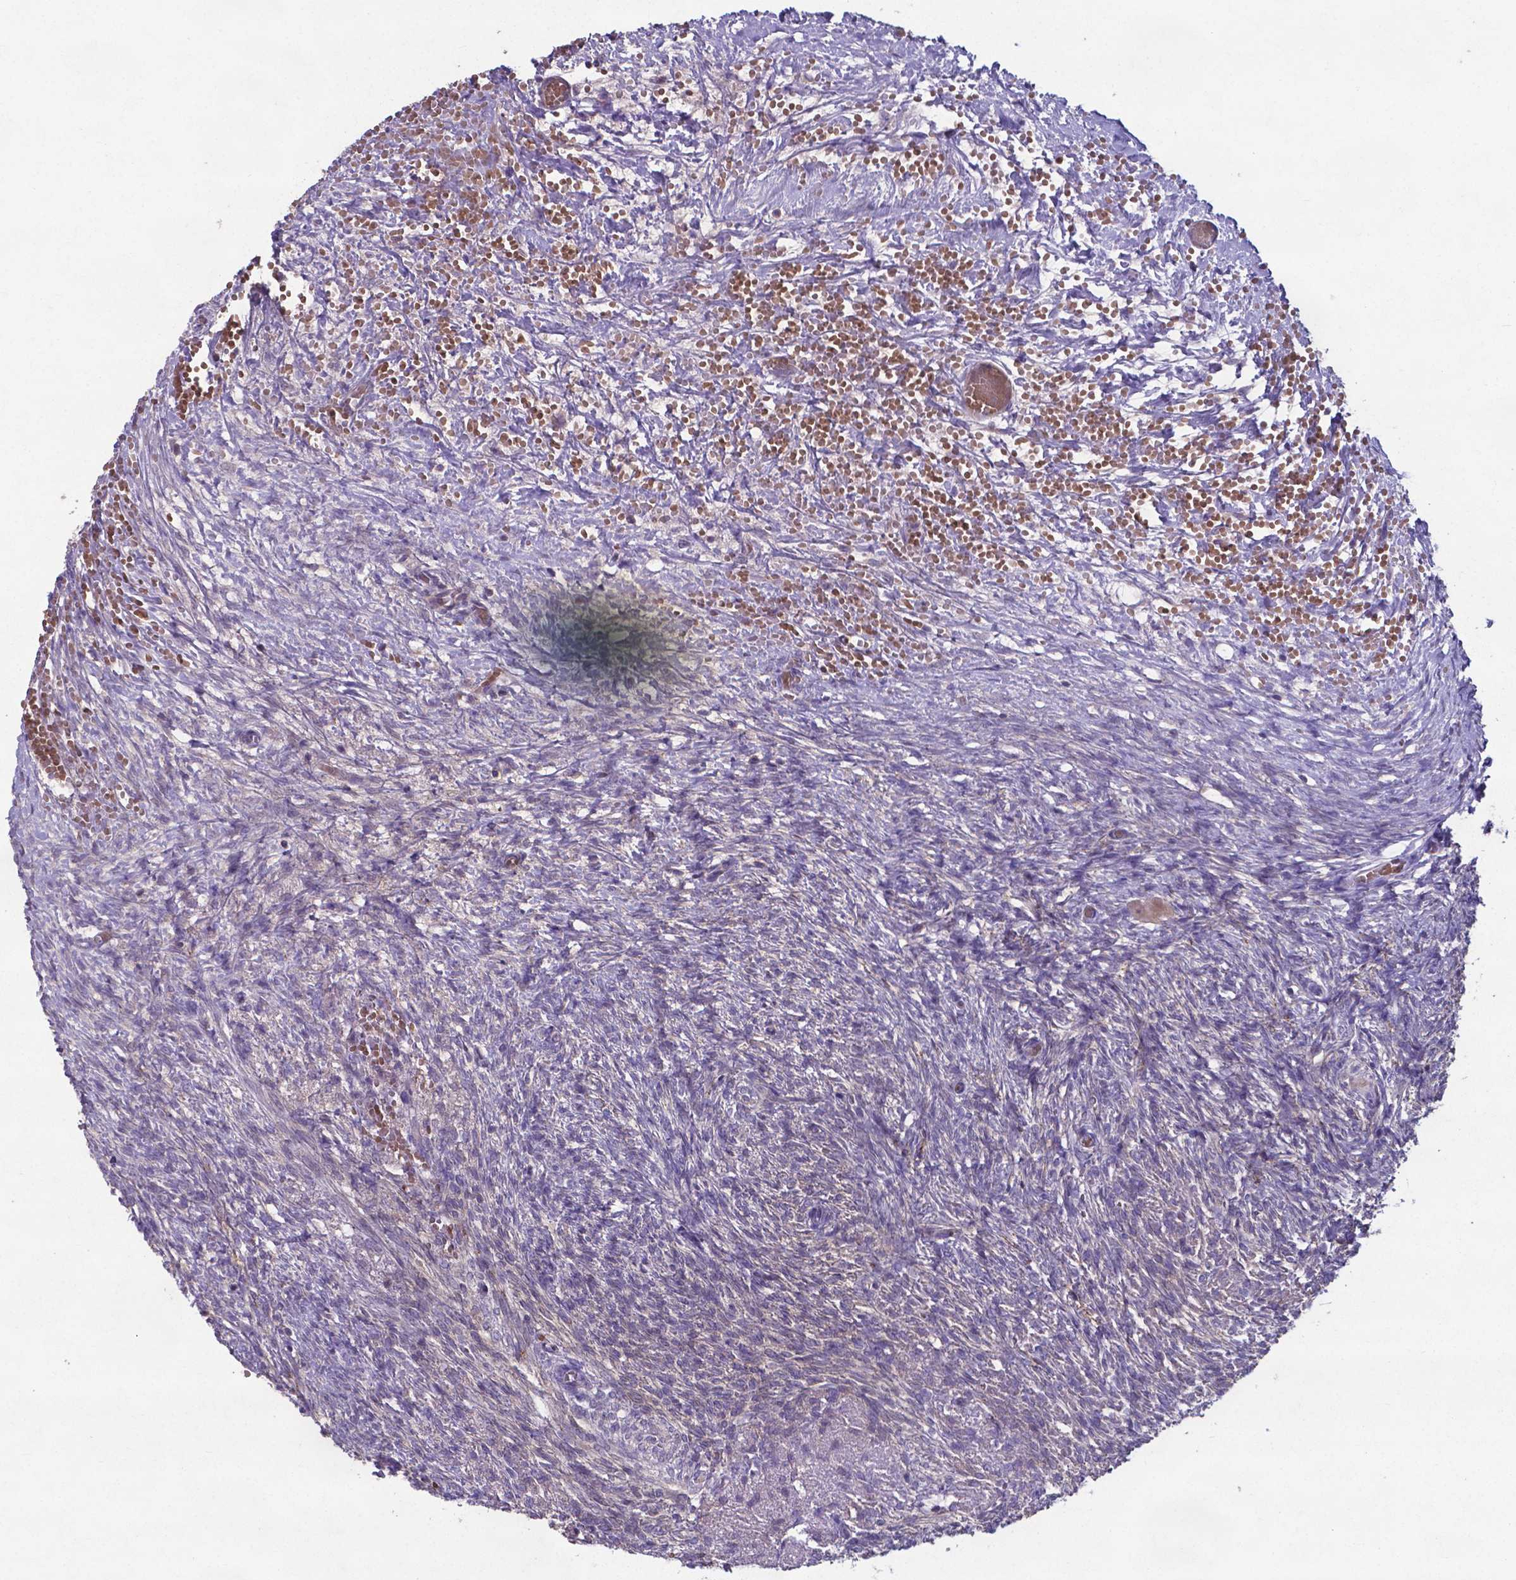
{"staining": {"intensity": "weak", "quantity": "<25%", "location": "cytoplasmic/membranous"}, "tissue": "ovary", "cell_type": "Ovarian stroma cells", "image_type": "normal", "snomed": [{"axis": "morphology", "description": "Normal tissue, NOS"}, {"axis": "topography", "description": "Ovary"}], "caption": "High power microscopy image of an immunohistochemistry (IHC) photomicrograph of benign ovary, revealing no significant staining in ovarian stroma cells.", "gene": "TYRO3", "patient": {"sex": "female", "age": 46}}